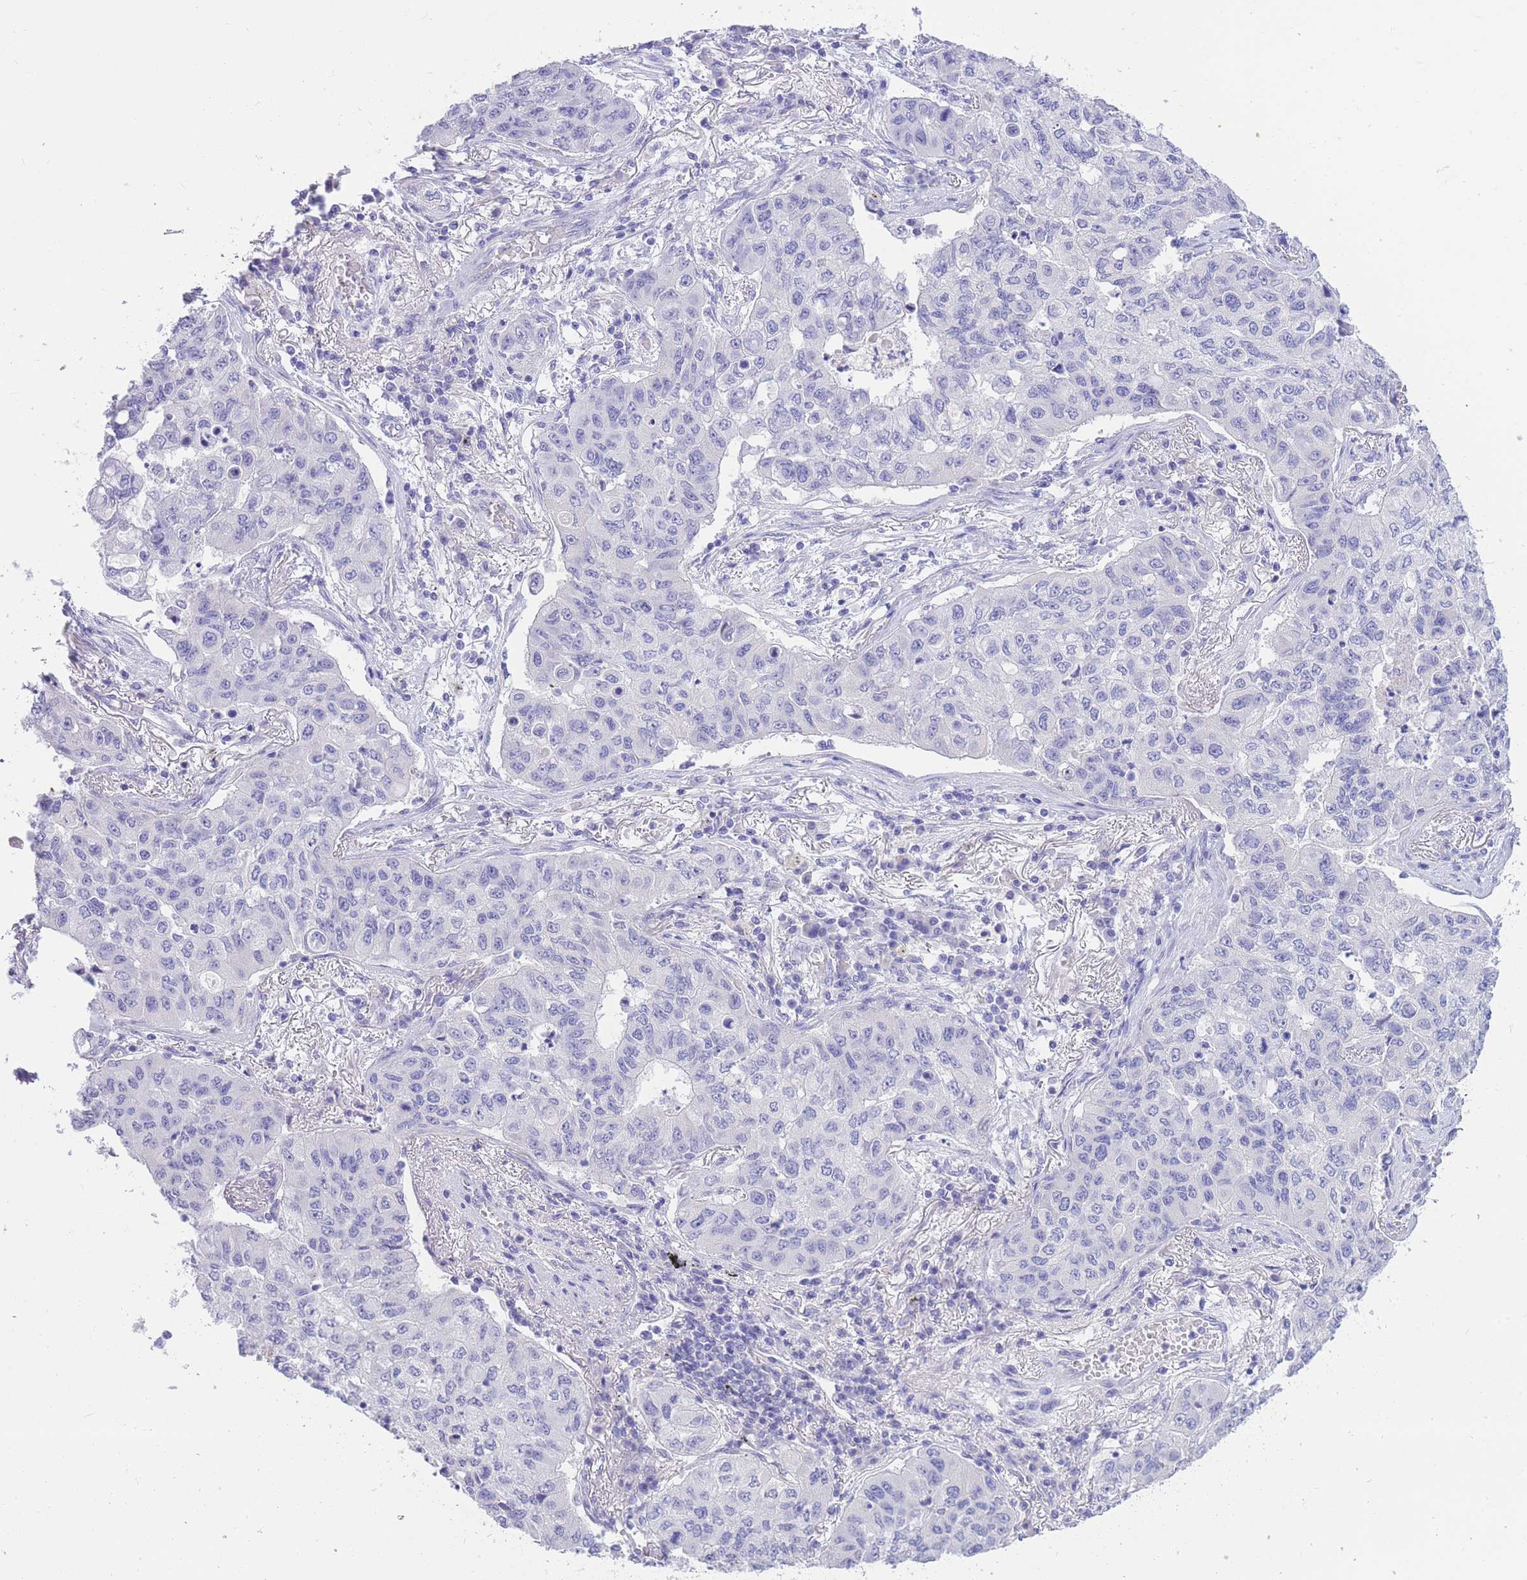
{"staining": {"intensity": "negative", "quantity": "none", "location": "none"}, "tissue": "lung cancer", "cell_type": "Tumor cells", "image_type": "cancer", "snomed": [{"axis": "morphology", "description": "Squamous cell carcinoma, NOS"}, {"axis": "topography", "description": "Lung"}], "caption": "Lung cancer was stained to show a protein in brown. There is no significant expression in tumor cells.", "gene": "SULT1A1", "patient": {"sex": "male", "age": 74}}